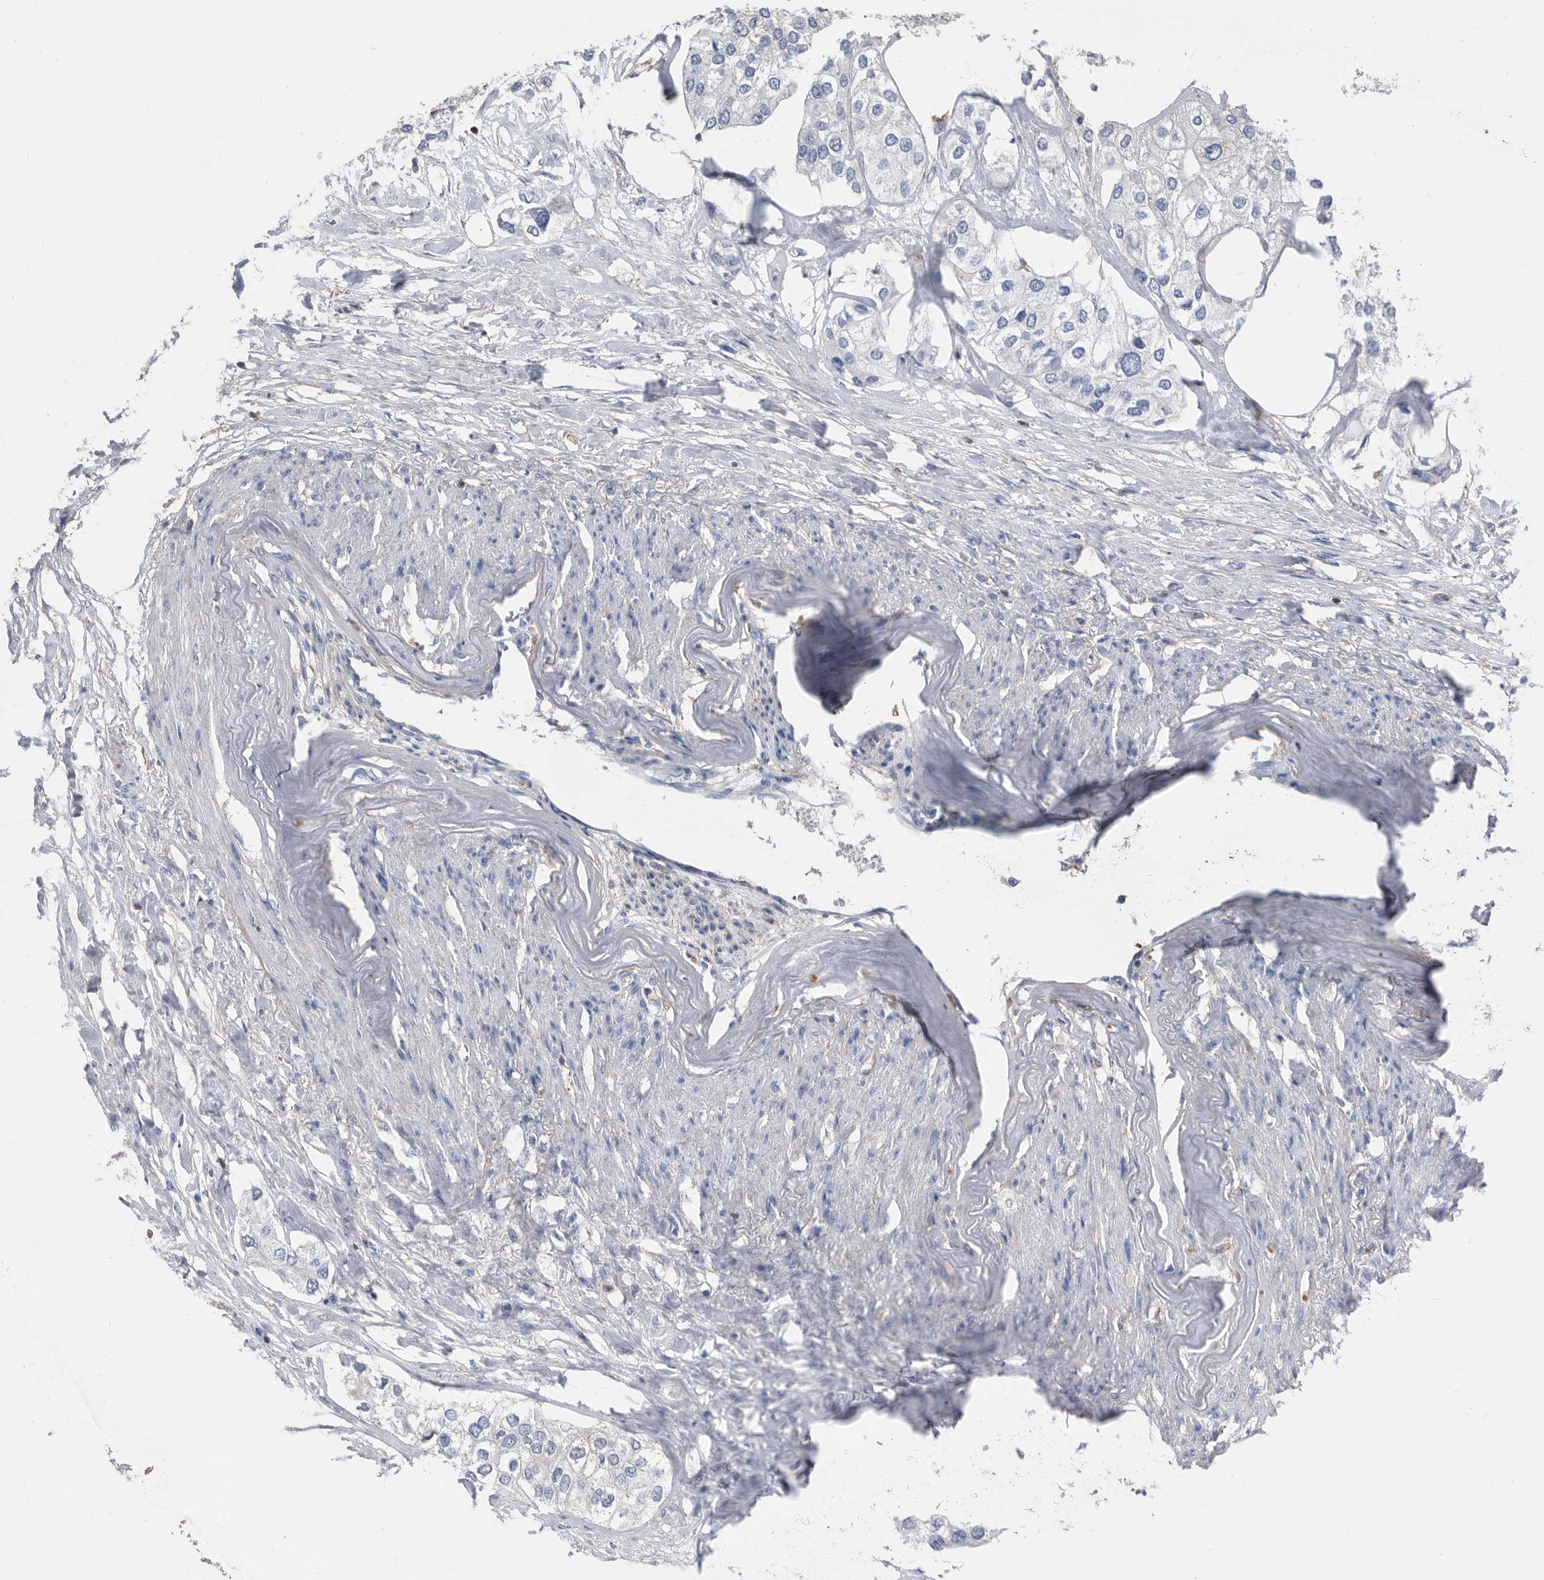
{"staining": {"intensity": "negative", "quantity": "none", "location": "none"}, "tissue": "urothelial cancer", "cell_type": "Tumor cells", "image_type": "cancer", "snomed": [{"axis": "morphology", "description": "Urothelial carcinoma, High grade"}, {"axis": "topography", "description": "Urinary bladder"}], "caption": "Immunohistochemical staining of human urothelial cancer reveals no significant staining in tumor cells.", "gene": "MS4A4A", "patient": {"sex": "male", "age": 64}}